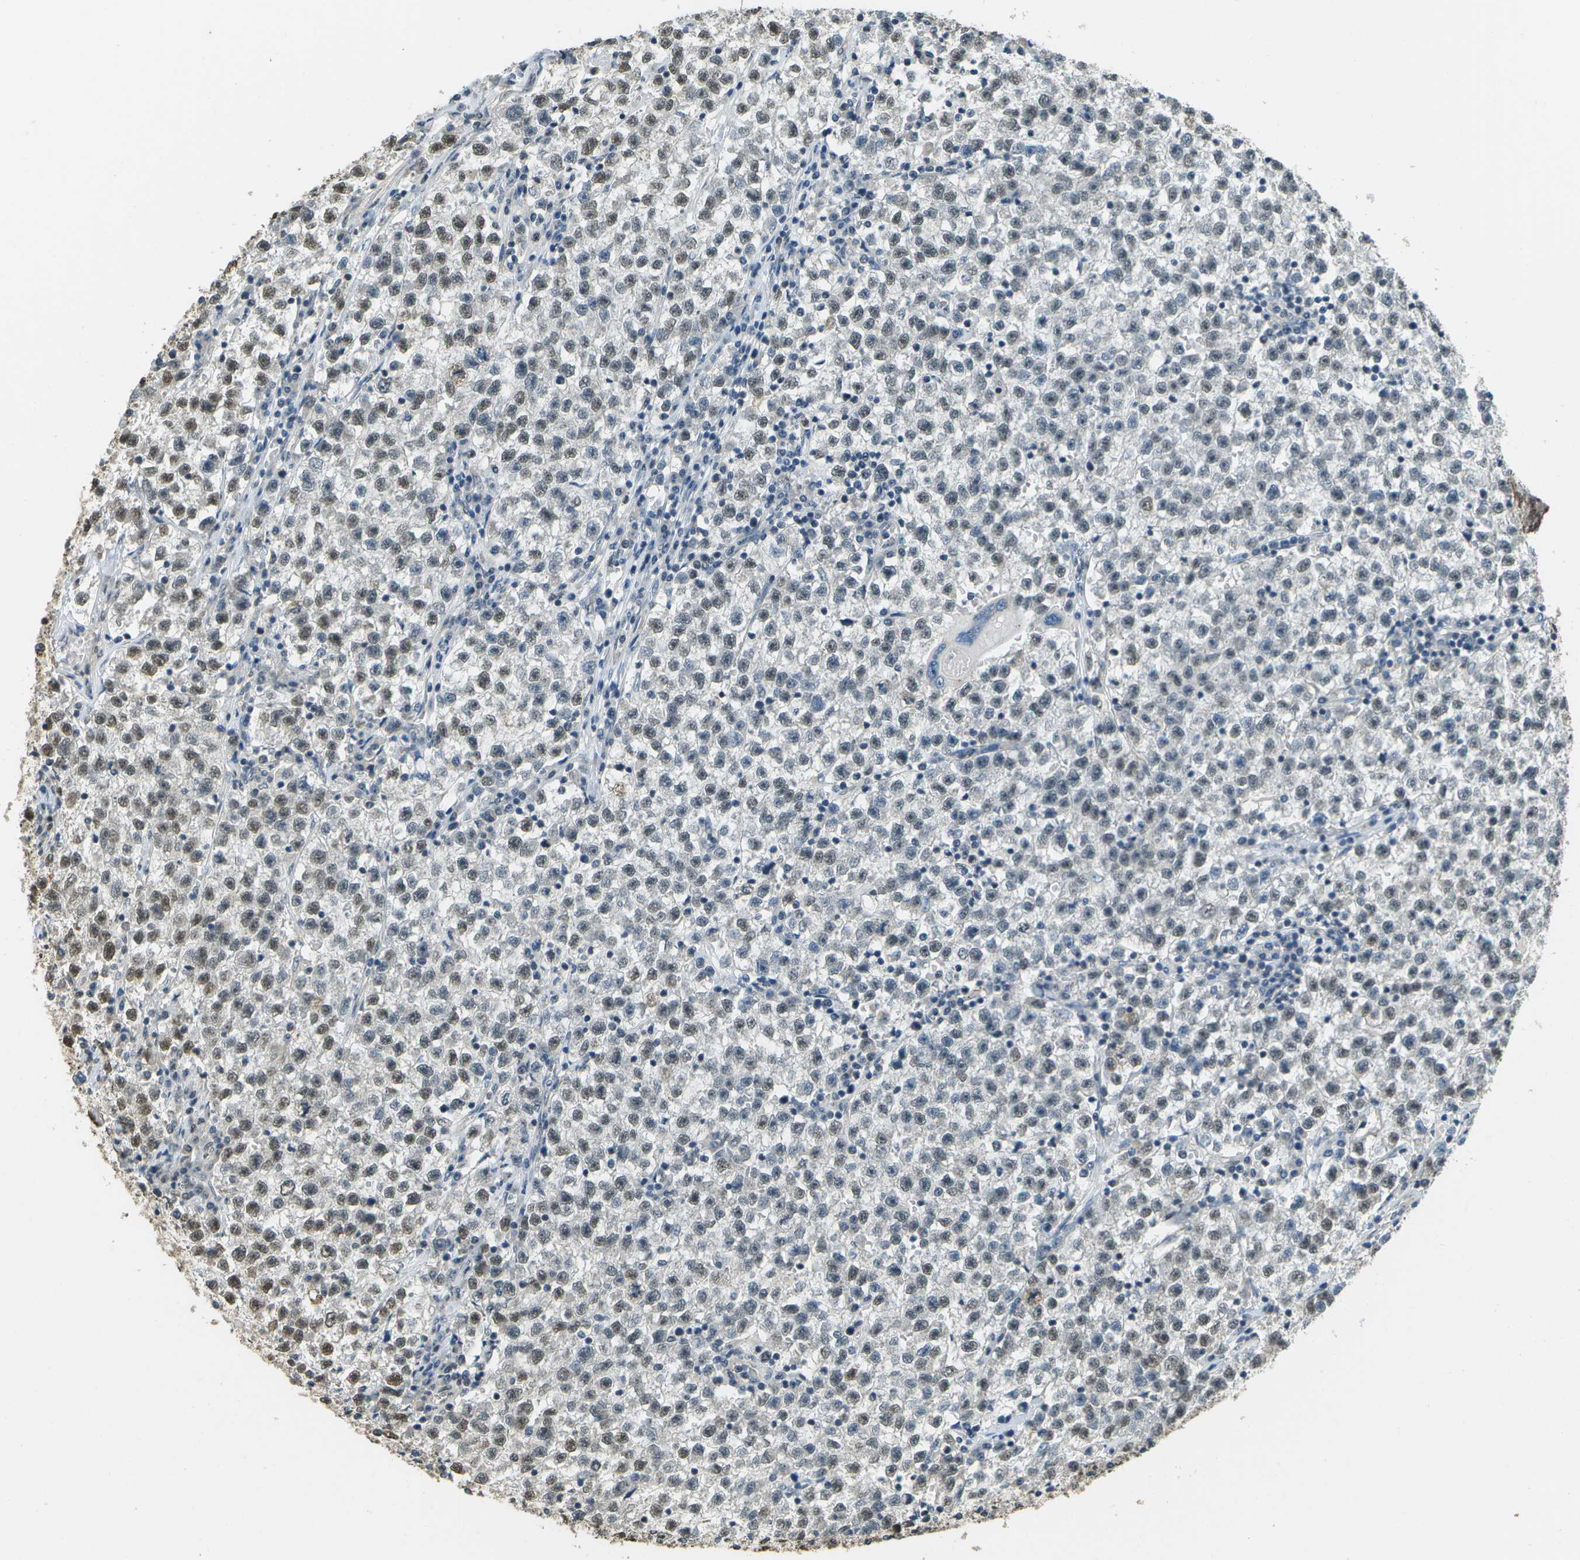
{"staining": {"intensity": "weak", "quantity": ">75%", "location": "nuclear"}, "tissue": "testis cancer", "cell_type": "Tumor cells", "image_type": "cancer", "snomed": [{"axis": "morphology", "description": "Seminoma, NOS"}, {"axis": "topography", "description": "Testis"}], "caption": "Immunohistochemistry (DAB (3,3'-diaminobenzidine)) staining of human testis cancer (seminoma) shows weak nuclear protein positivity in about >75% of tumor cells.", "gene": "ABL2", "patient": {"sex": "male", "age": 22}}